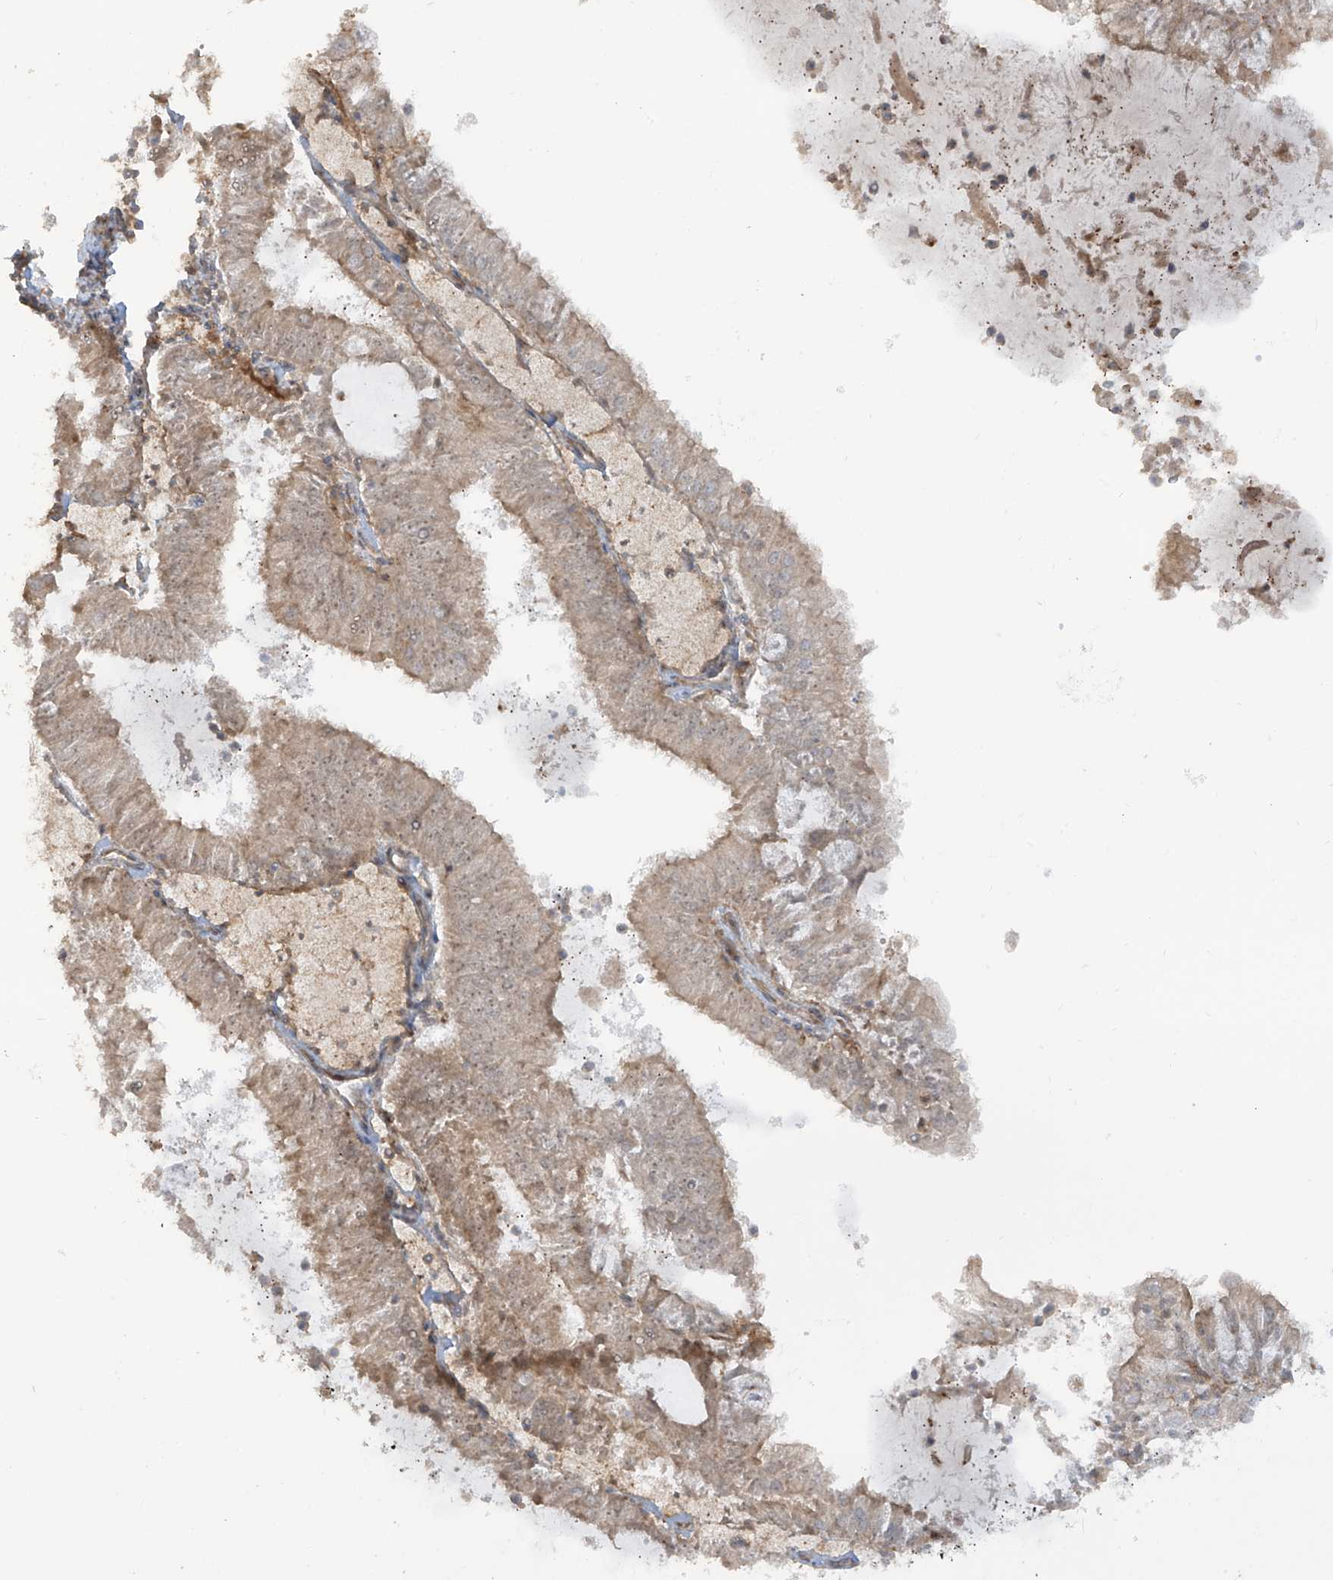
{"staining": {"intensity": "weak", "quantity": "25%-75%", "location": "cytoplasmic/membranous"}, "tissue": "endometrial cancer", "cell_type": "Tumor cells", "image_type": "cancer", "snomed": [{"axis": "morphology", "description": "Adenocarcinoma, NOS"}, {"axis": "topography", "description": "Endometrium"}], "caption": "Immunohistochemical staining of endometrial cancer displays low levels of weak cytoplasmic/membranous staining in approximately 25%-75% of tumor cells.", "gene": "ENTR1", "patient": {"sex": "female", "age": 57}}